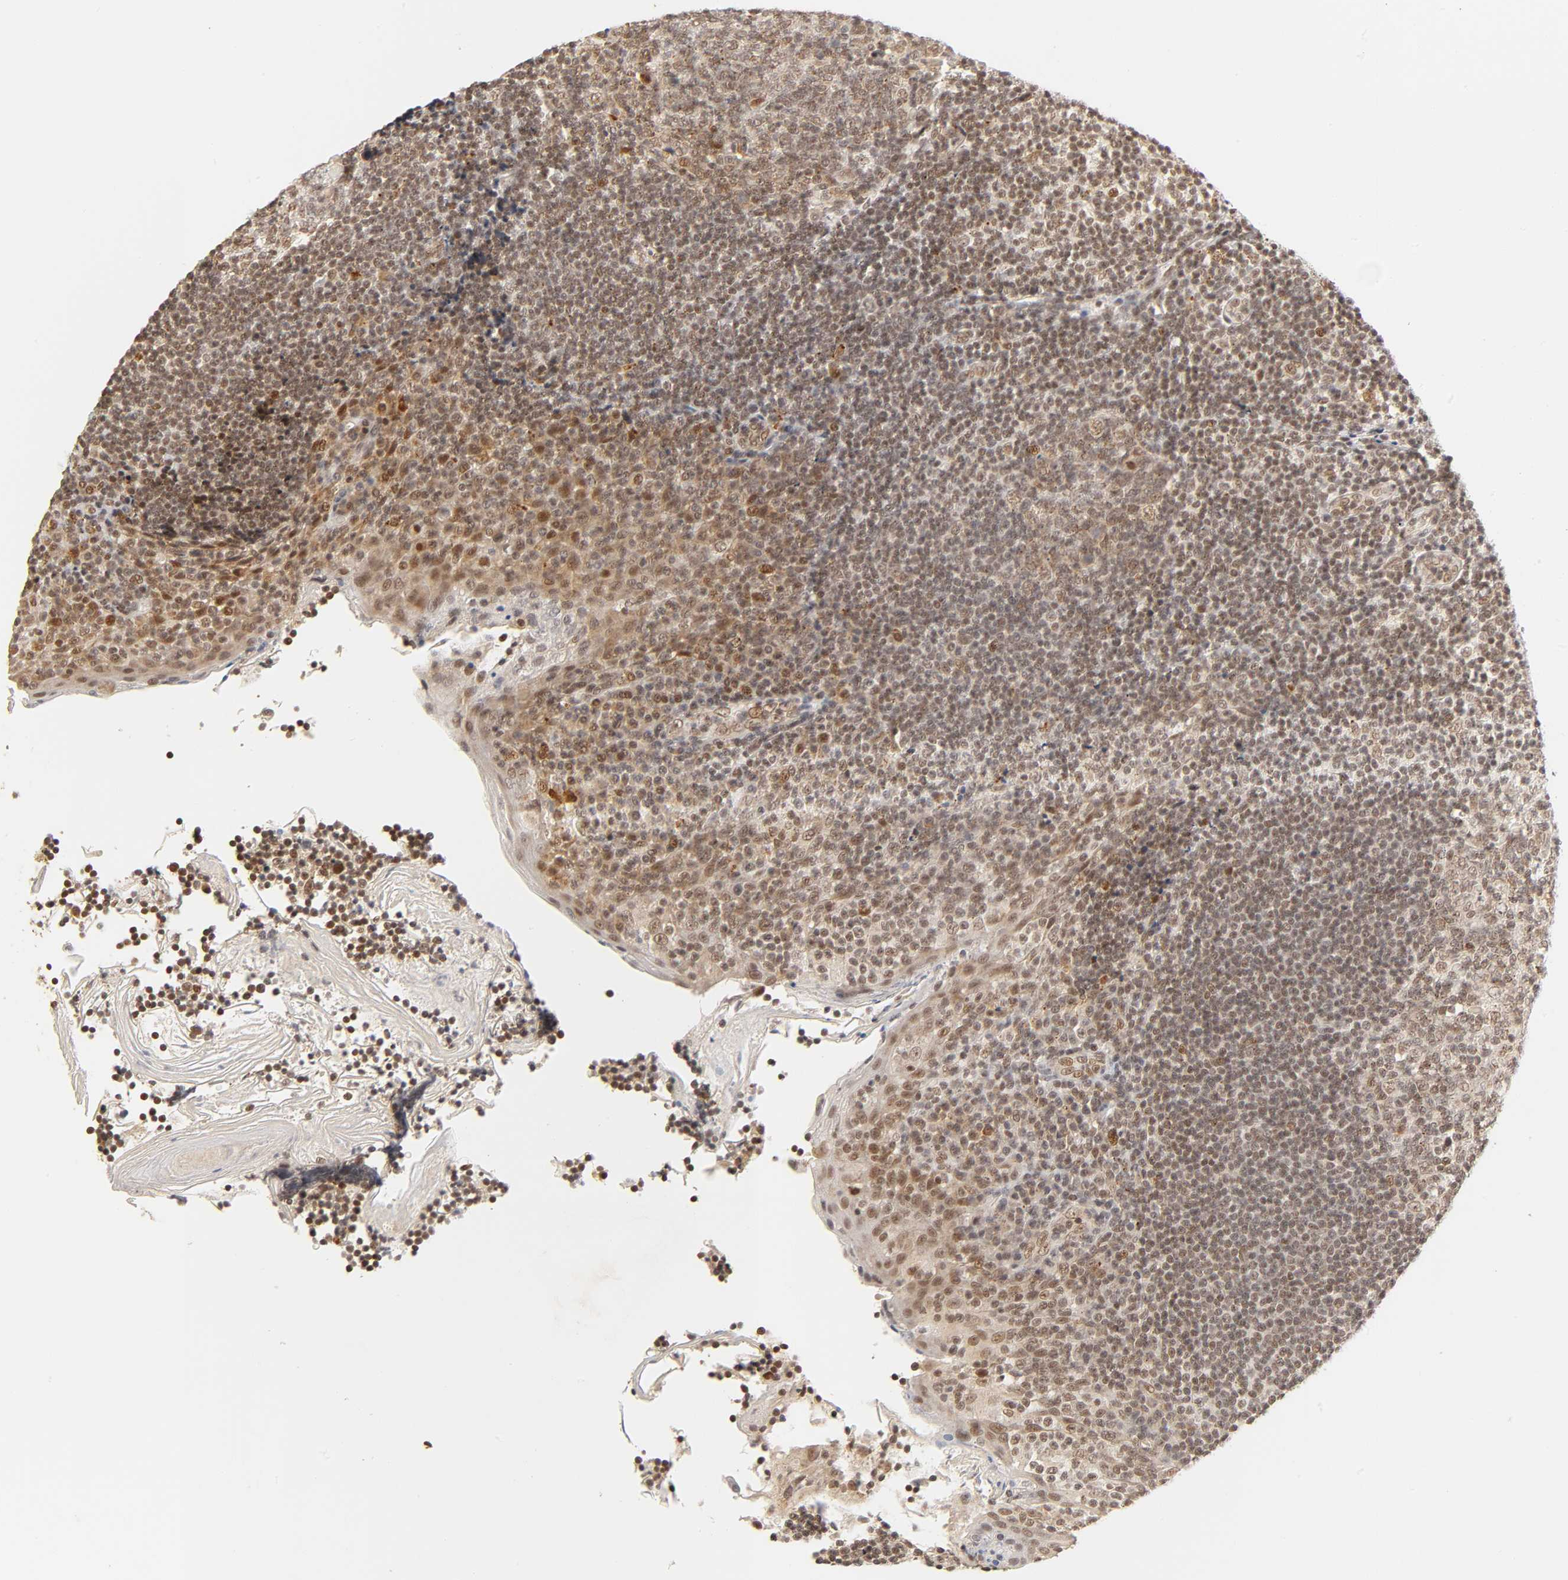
{"staining": {"intensity": "weak", "quantity": "25%-75%", "location": "cytoplasmic/membranous,nuclear"}, "tissue": "tonsil", "cell_type": "Germinal center cells", "image_type": "normal", "snomed": [{"axis": "morphology", "description": "Normal tissue, NOS"}, {"axis": "topography", "description": "Tonsil"}], "caption": "This histopathology image demonstrates normal tonsil stained with immunohistochemistry to label a protein in brown. The cytoplasmic/membranous,nuclear of germinal center cells show weak positivity for the protein. Nuclei are counter-stained blue.", "gene": "TAF10", "patient": {"sex": "male", "age": 31}}